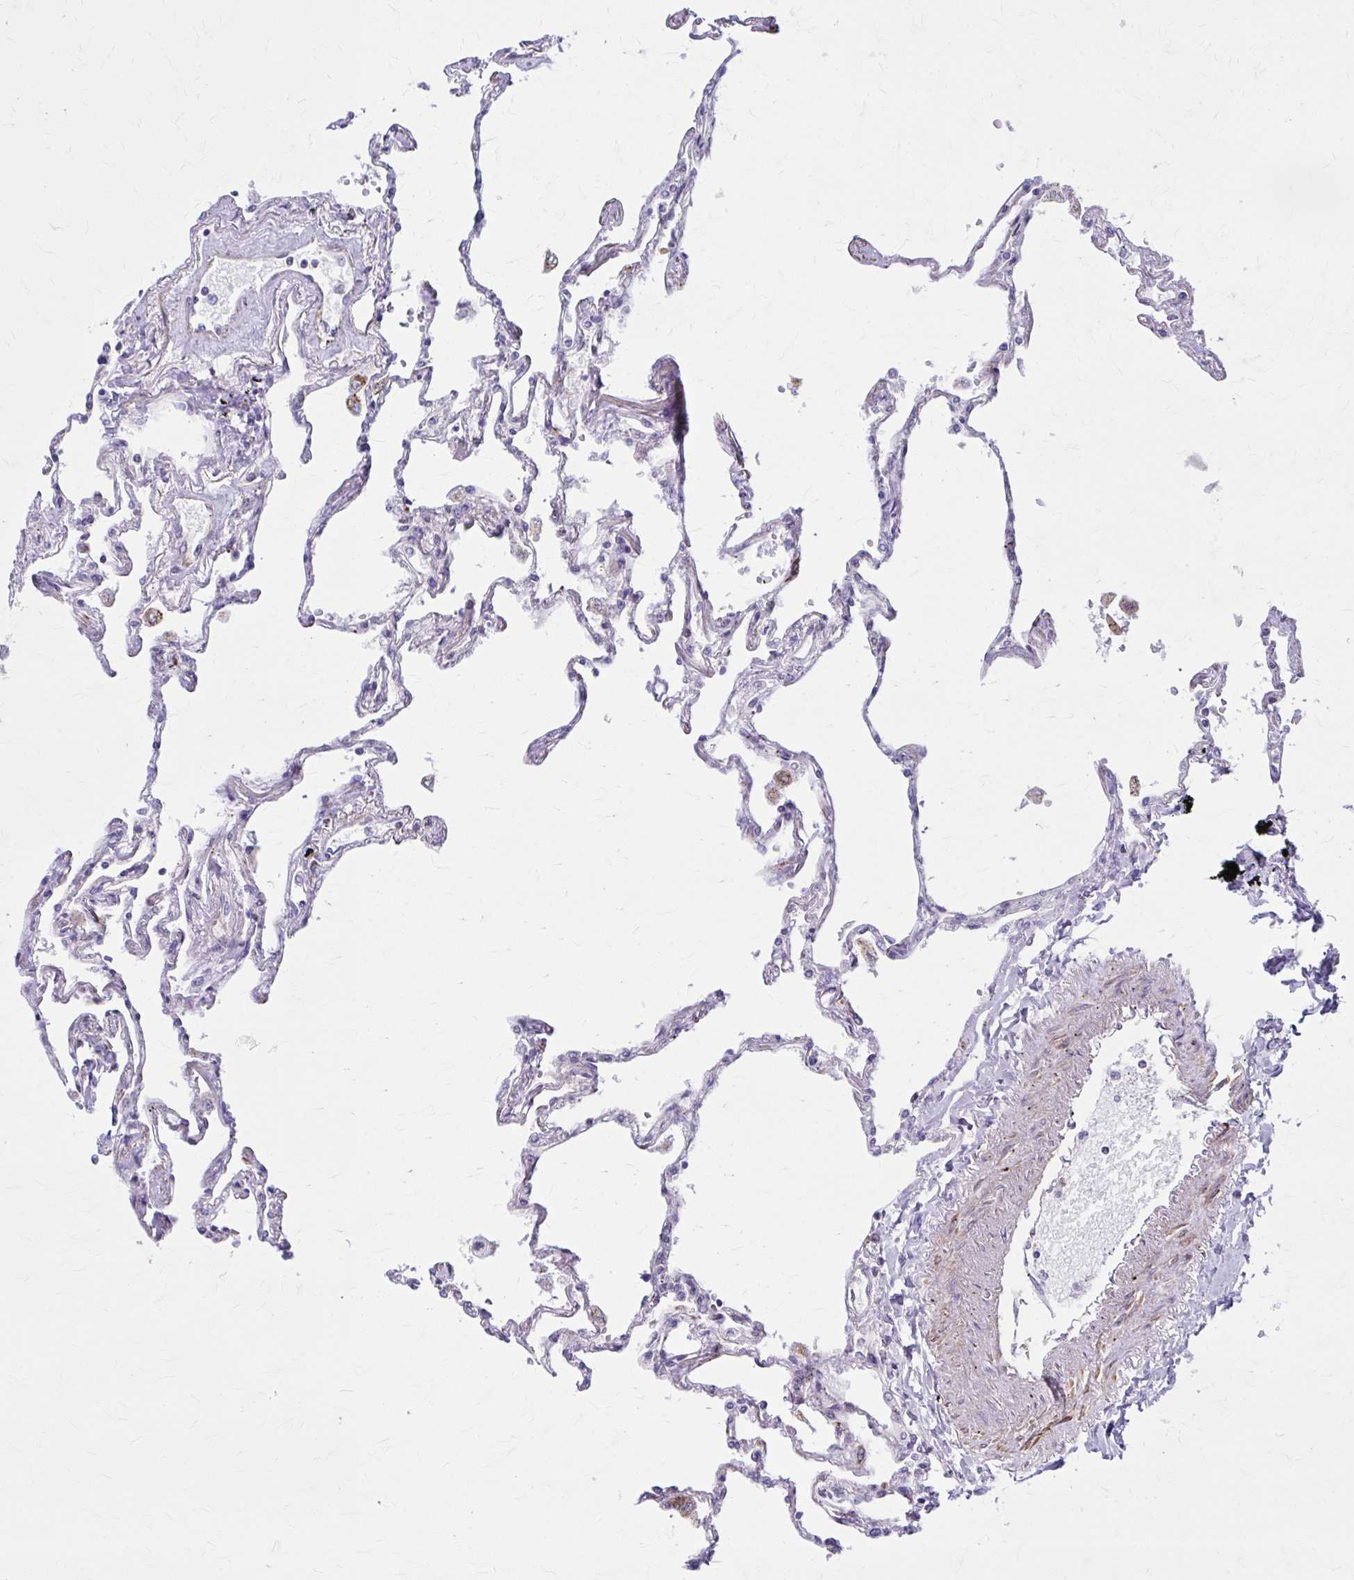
{"staining": {"intensity": "moderate", "quantity": "<25%", "location": "cytoplasmic/membranous"}, "tissue": "lung", "cell_type": "Alveolar cells", "image_type": "normal", "snomed": [{"axis": "morphology", "description": "Normal tissue, NOS"}, {"axis": "topography", "description": "Lung"}], "caption": "Protein staining by immunohistochemistry (IHC) demonstrates moderate cytoplasmic/membranous staining in about <25% of alveolar cells in unremarkable lung.", "gene": "LRRC4B", "patient": {"sex": "female", "age": 67}}